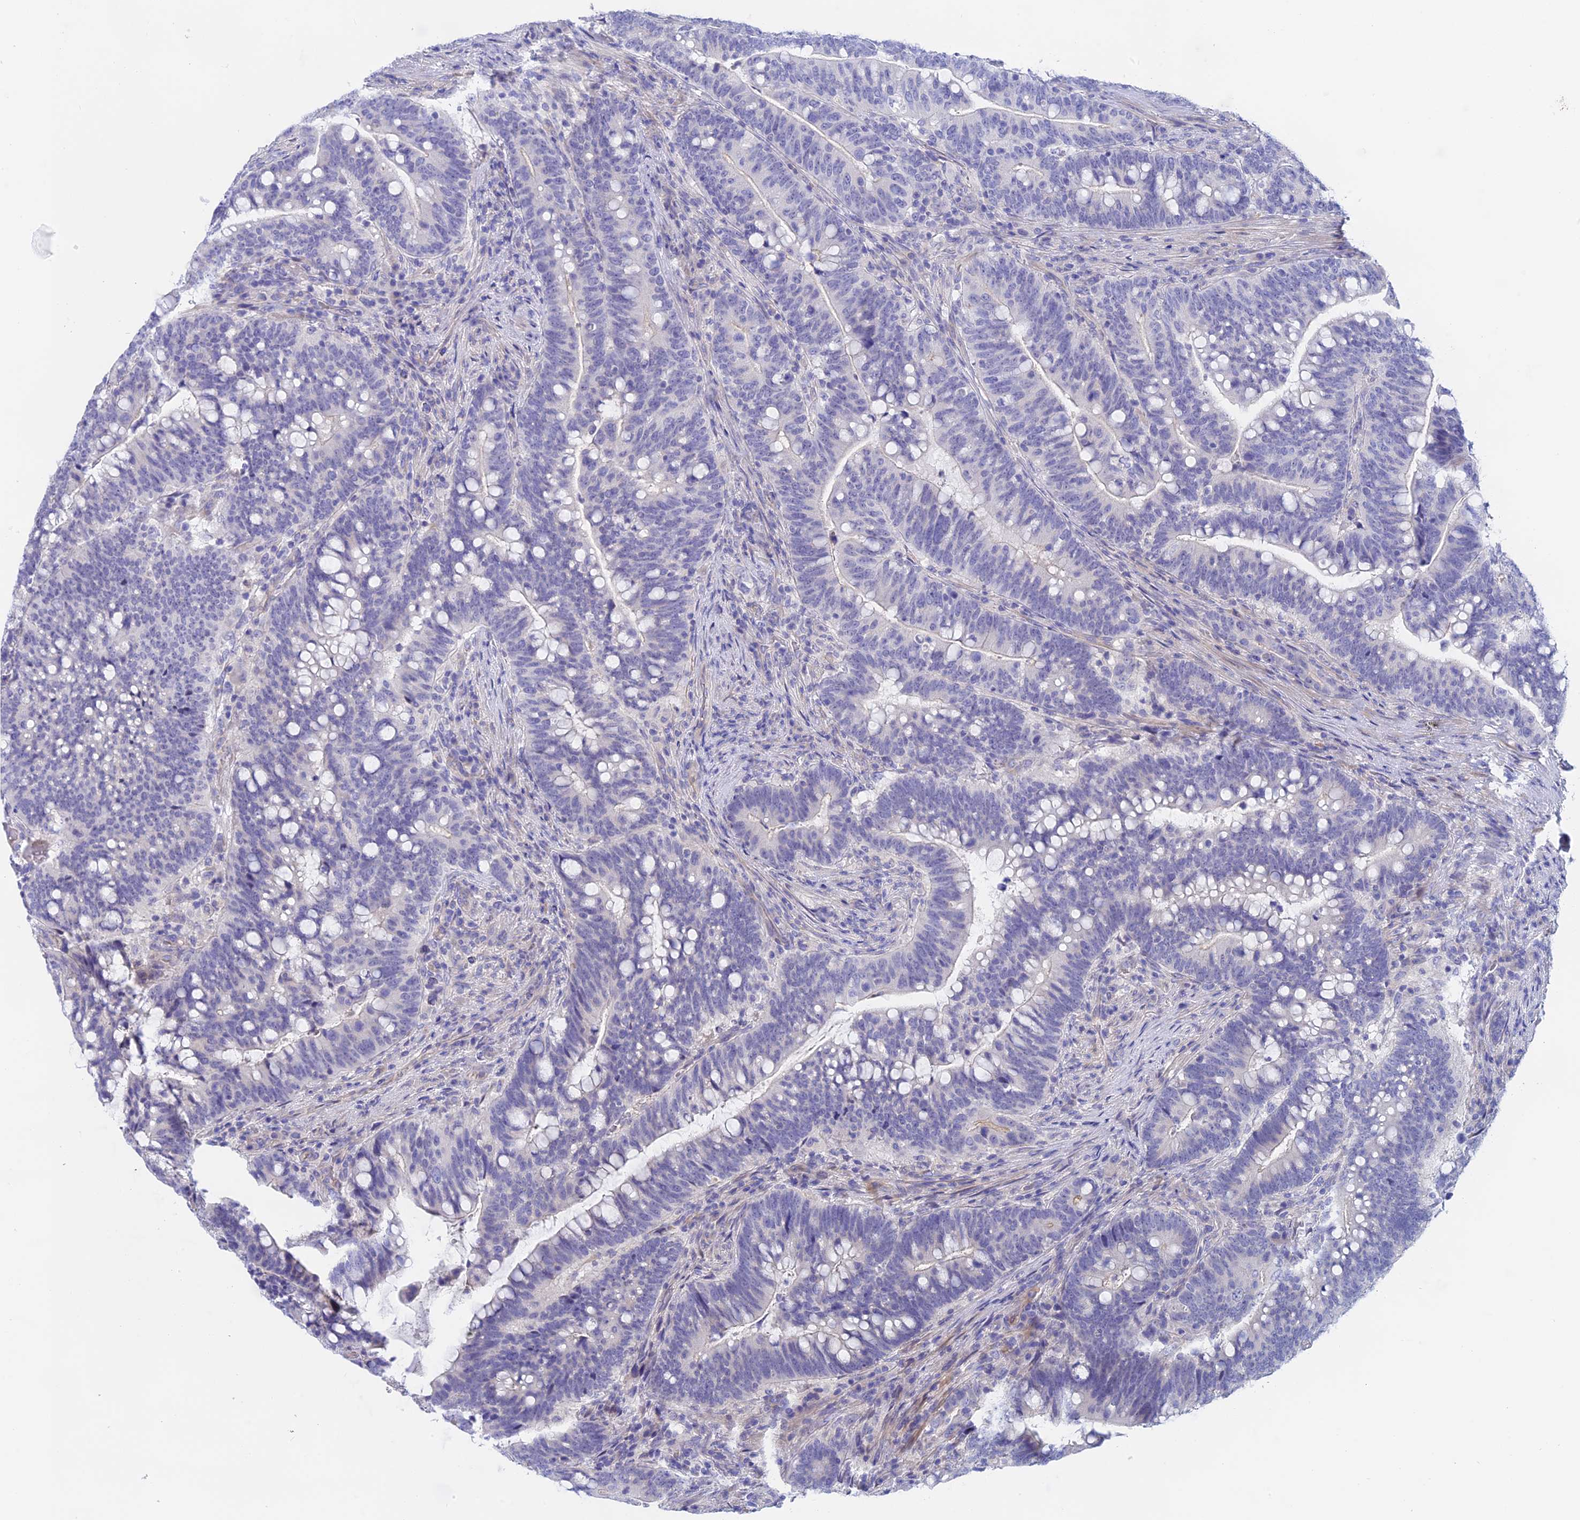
{"staining": {"intensity": "negative", "quantity": "none", "location": "none"}, "tissue": "colorectal cancer", "cell_type": "Tumor cells", "image_type": "cancer", "snomed": [{"axis": "morphology", "description": "Normal tissue, NOS"}, {"axis": "morphology", "description": "Adenocarcinoma, NOS"}, {"axis": "topography", "description": "Colon"}], "caption": "Tumor cells show no significant protein positivity in colorectal cancer (adenocarcinoma). The staining is performed using DAB (3,3'-diaminobenzidine) brown chromogen with nuclei counter-stained in using hematoxylin.", "gene": "GLB1L", "patient": {"sex": "female", "age": 66}}